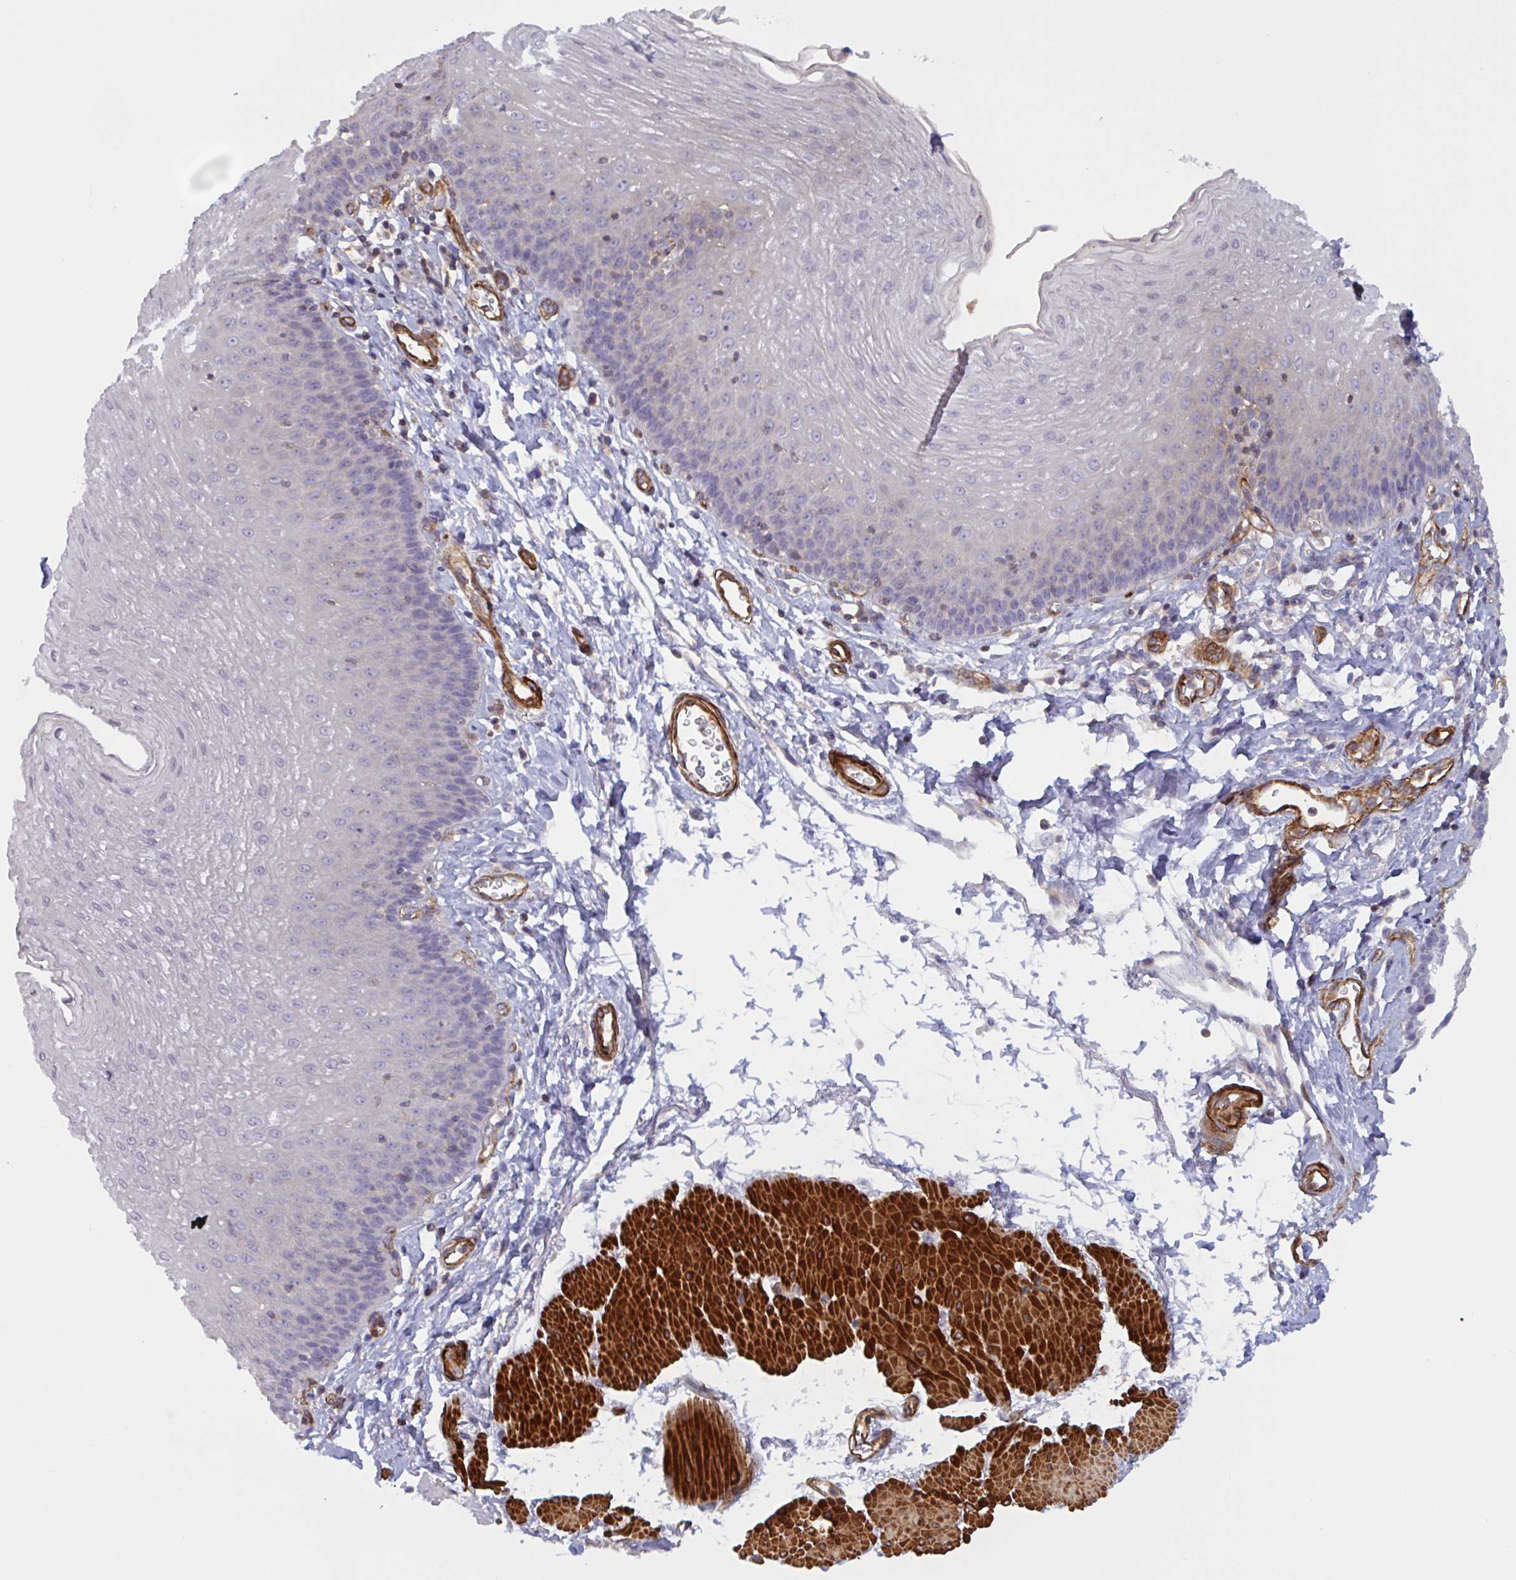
{"staining": {"intensity": "negative", "quantity": "none", "location": "none"}, "tissue": "esophagus", "cell_type": "Squamous epithelial cells", "image_type": "normal", "snomed": [{"axis": "morphology", "description": "Normal tissue, NOS"}, {"axis": "topography", "description": "Esophagus"}], "caption": "Immunohistochemistry histopathology image of benign esophagus stained for a protein (brown), which shows no positivity in squamous epithelial cells.", "gene": "SHISA7", "patient": {"sex": "female", "age": 81}}